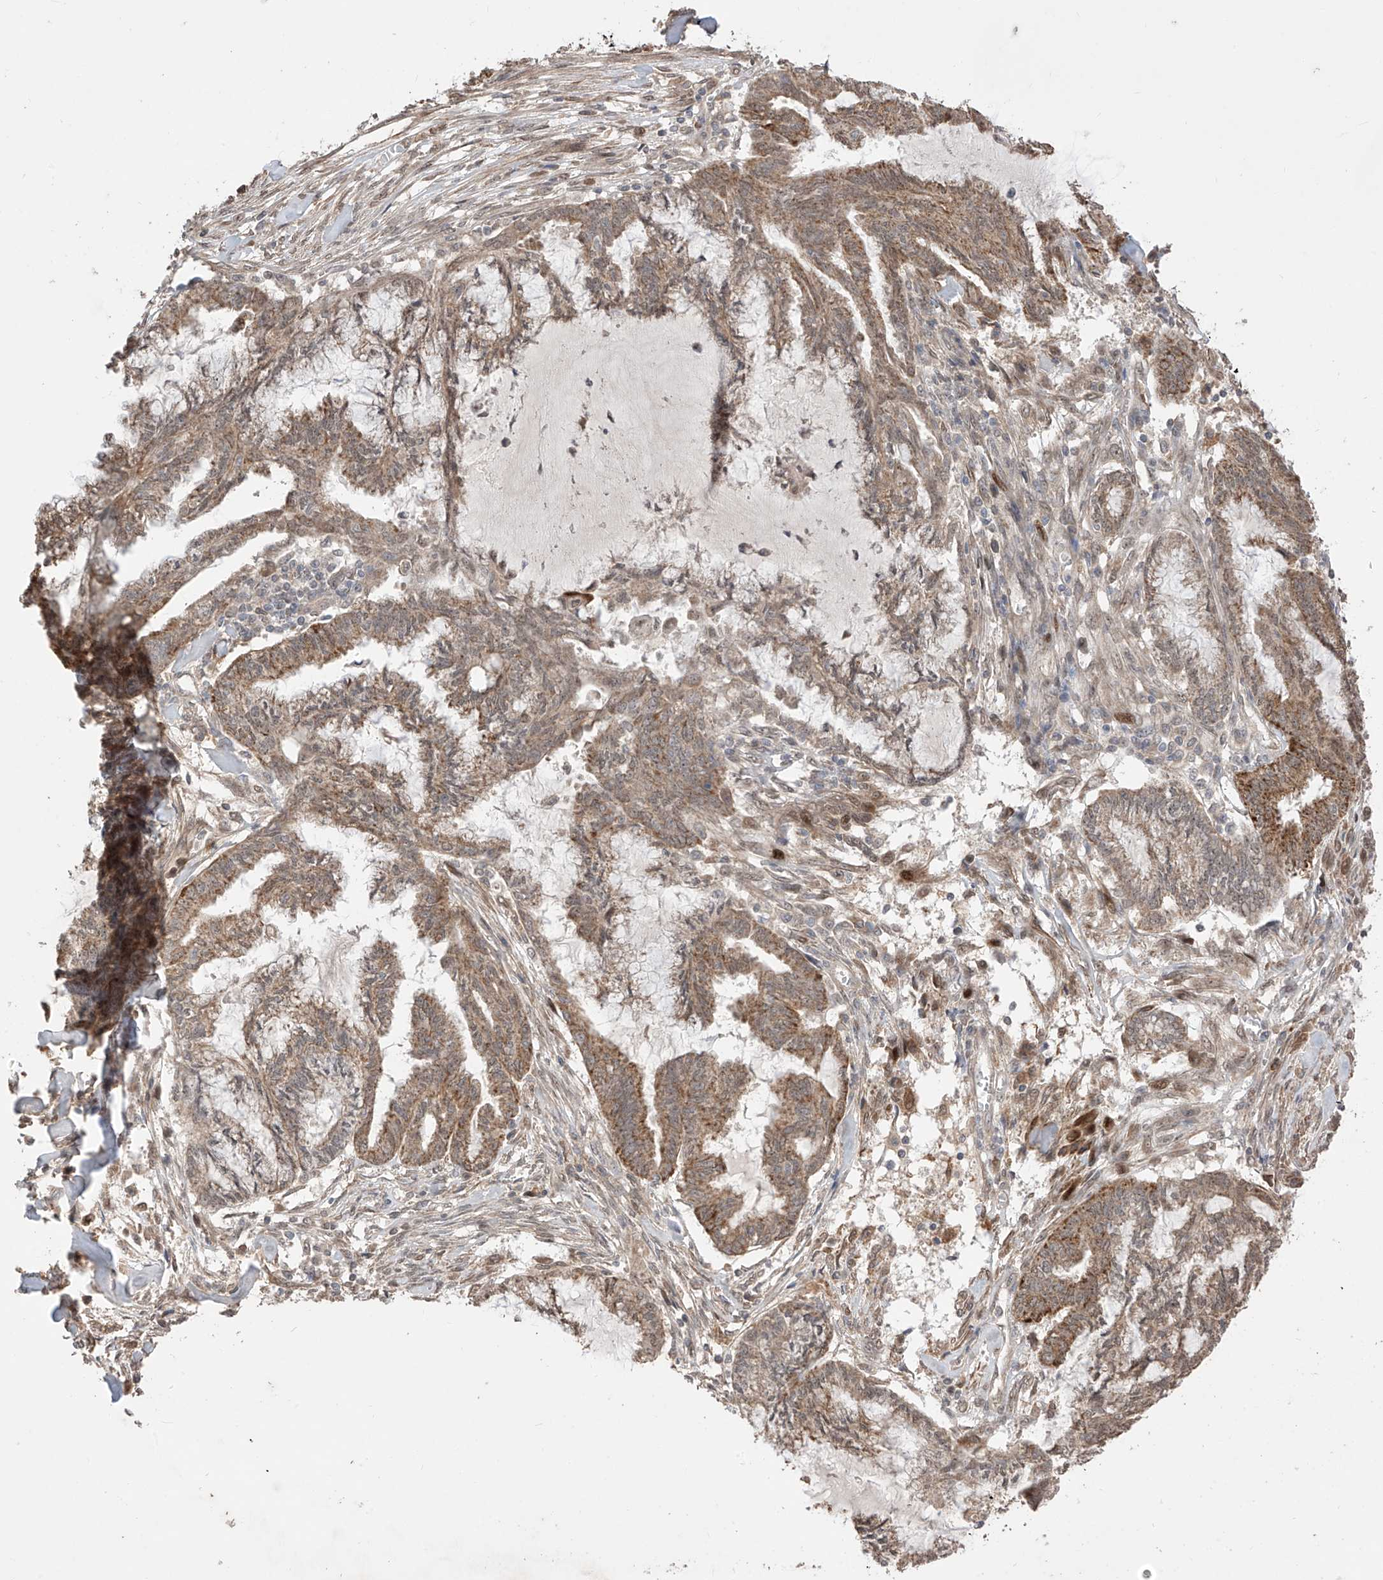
{"staining": {"intensity": "moderate", "quantity": ">75%", "location": "cytoplasmic/membranous"}, "tissue": "endometrial cancer", "cell_type": "Tumor cells", "image_type": "cancer", "snomed": [{"axis": "morphology", "description": "Adenocarcinoma, NOS"}, {"axis": "topography", "description": "Endometrium"}], "caption": "Endometrial cancer (adenocarcinoma) stained for a protein reveals moderate cytoplasmic/membranous positivity in tumor cells.", "gene": "LATS1", "patient": {"sex": "female", "age": 86}}